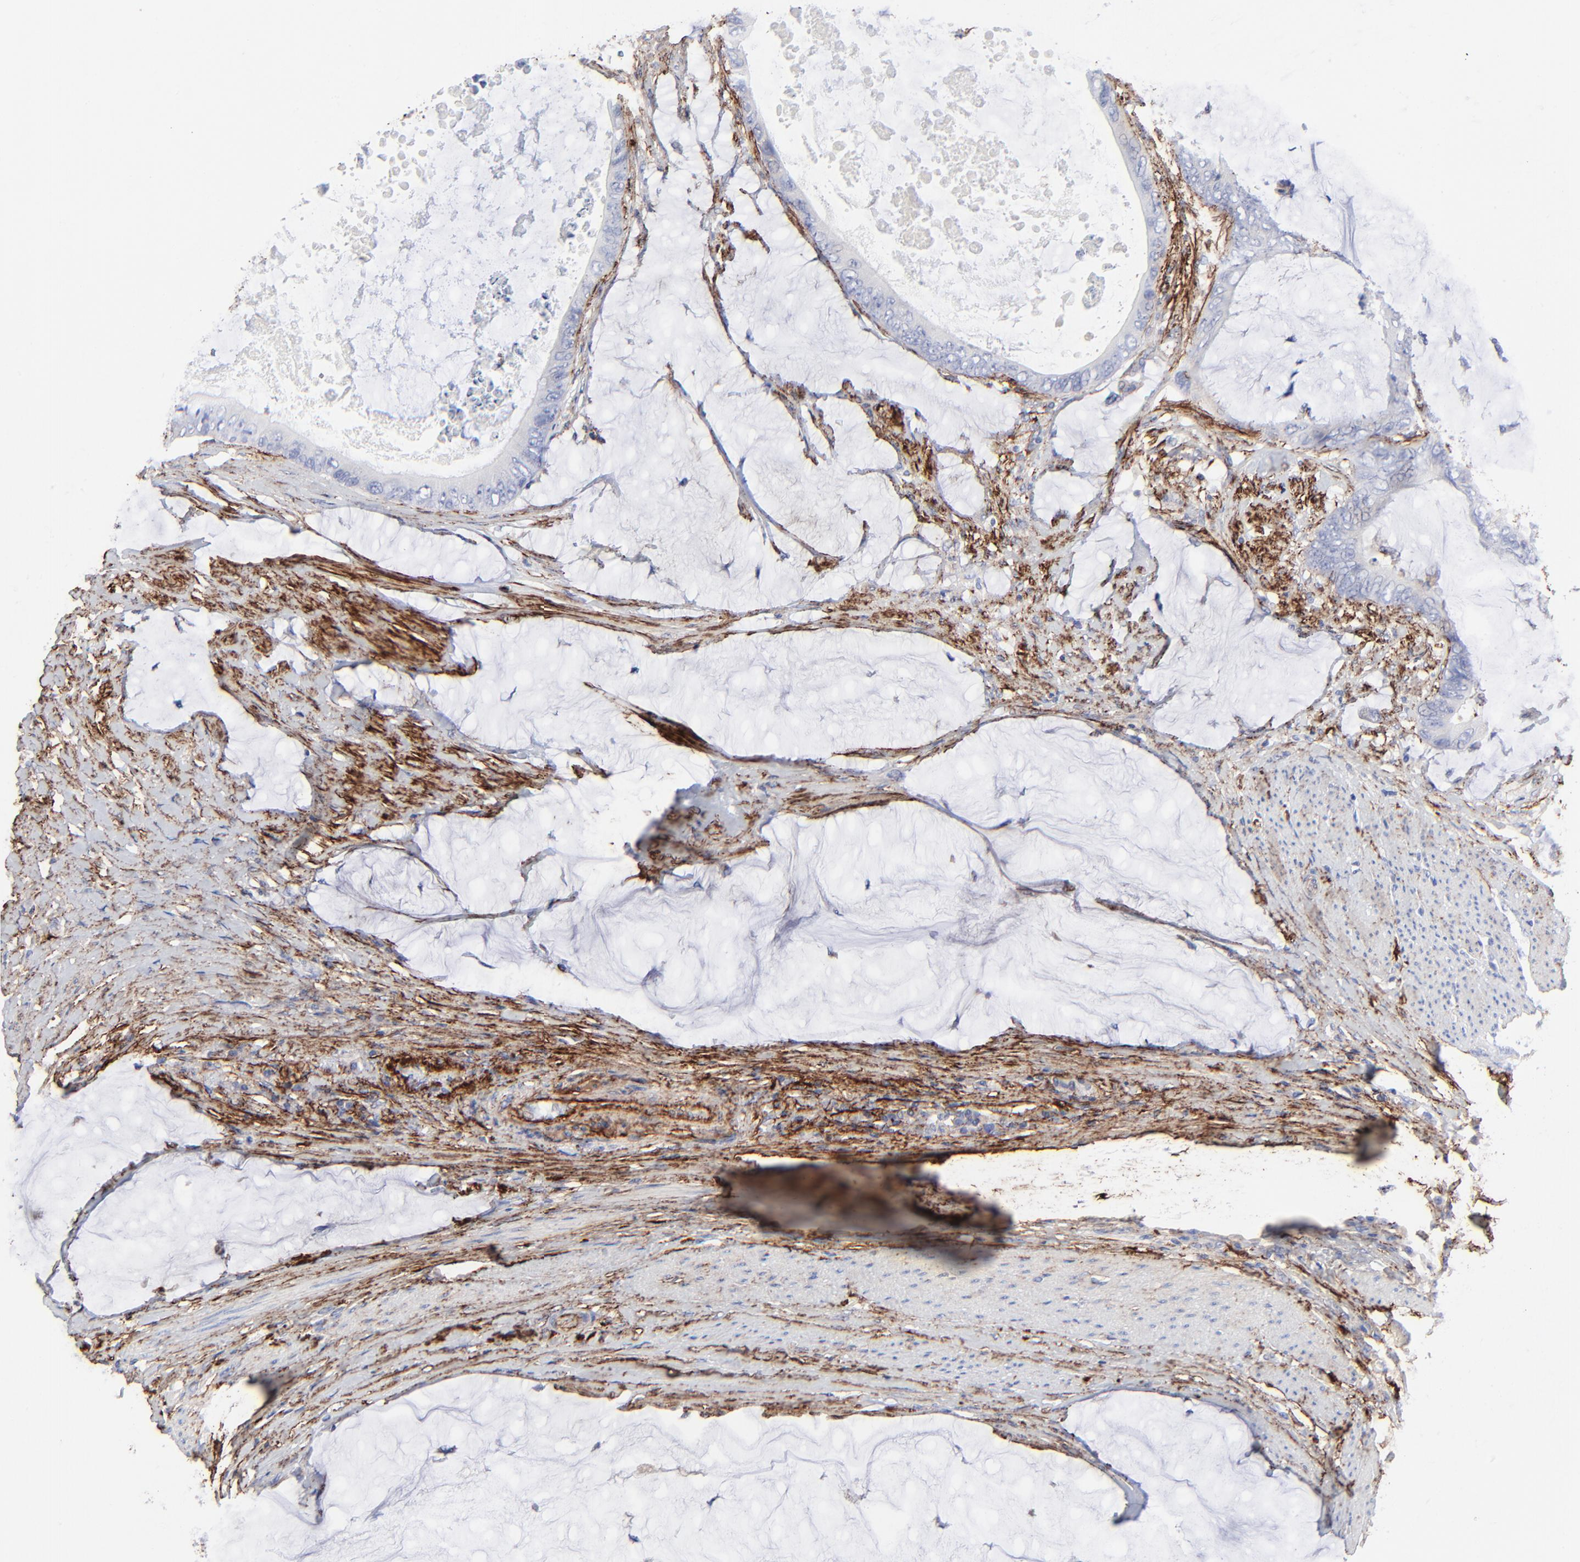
{"staining": {"intensity": "negative", "quantity": "none", "location": "none"}, "tissue": "colorectal cancer", "cell_type": "Tumor cells", "image_type": "cancer", "snomed": [{"axis": "morphology", "description": "Normal tissue, NOS"}, {"axis": "morphology", "description": "Adenocarcinoma, NOS"}, {"axis": "topography", "description": "Rectum"}, {"axis": "topography", "description": "Peripheral nerve tissue"}], "caption": "This is an IHC image of human colorectal cancer. There is no positivity in tumor cells.", "gene": "FBLN2", "patient": {"sex": "female", "age": 77}}